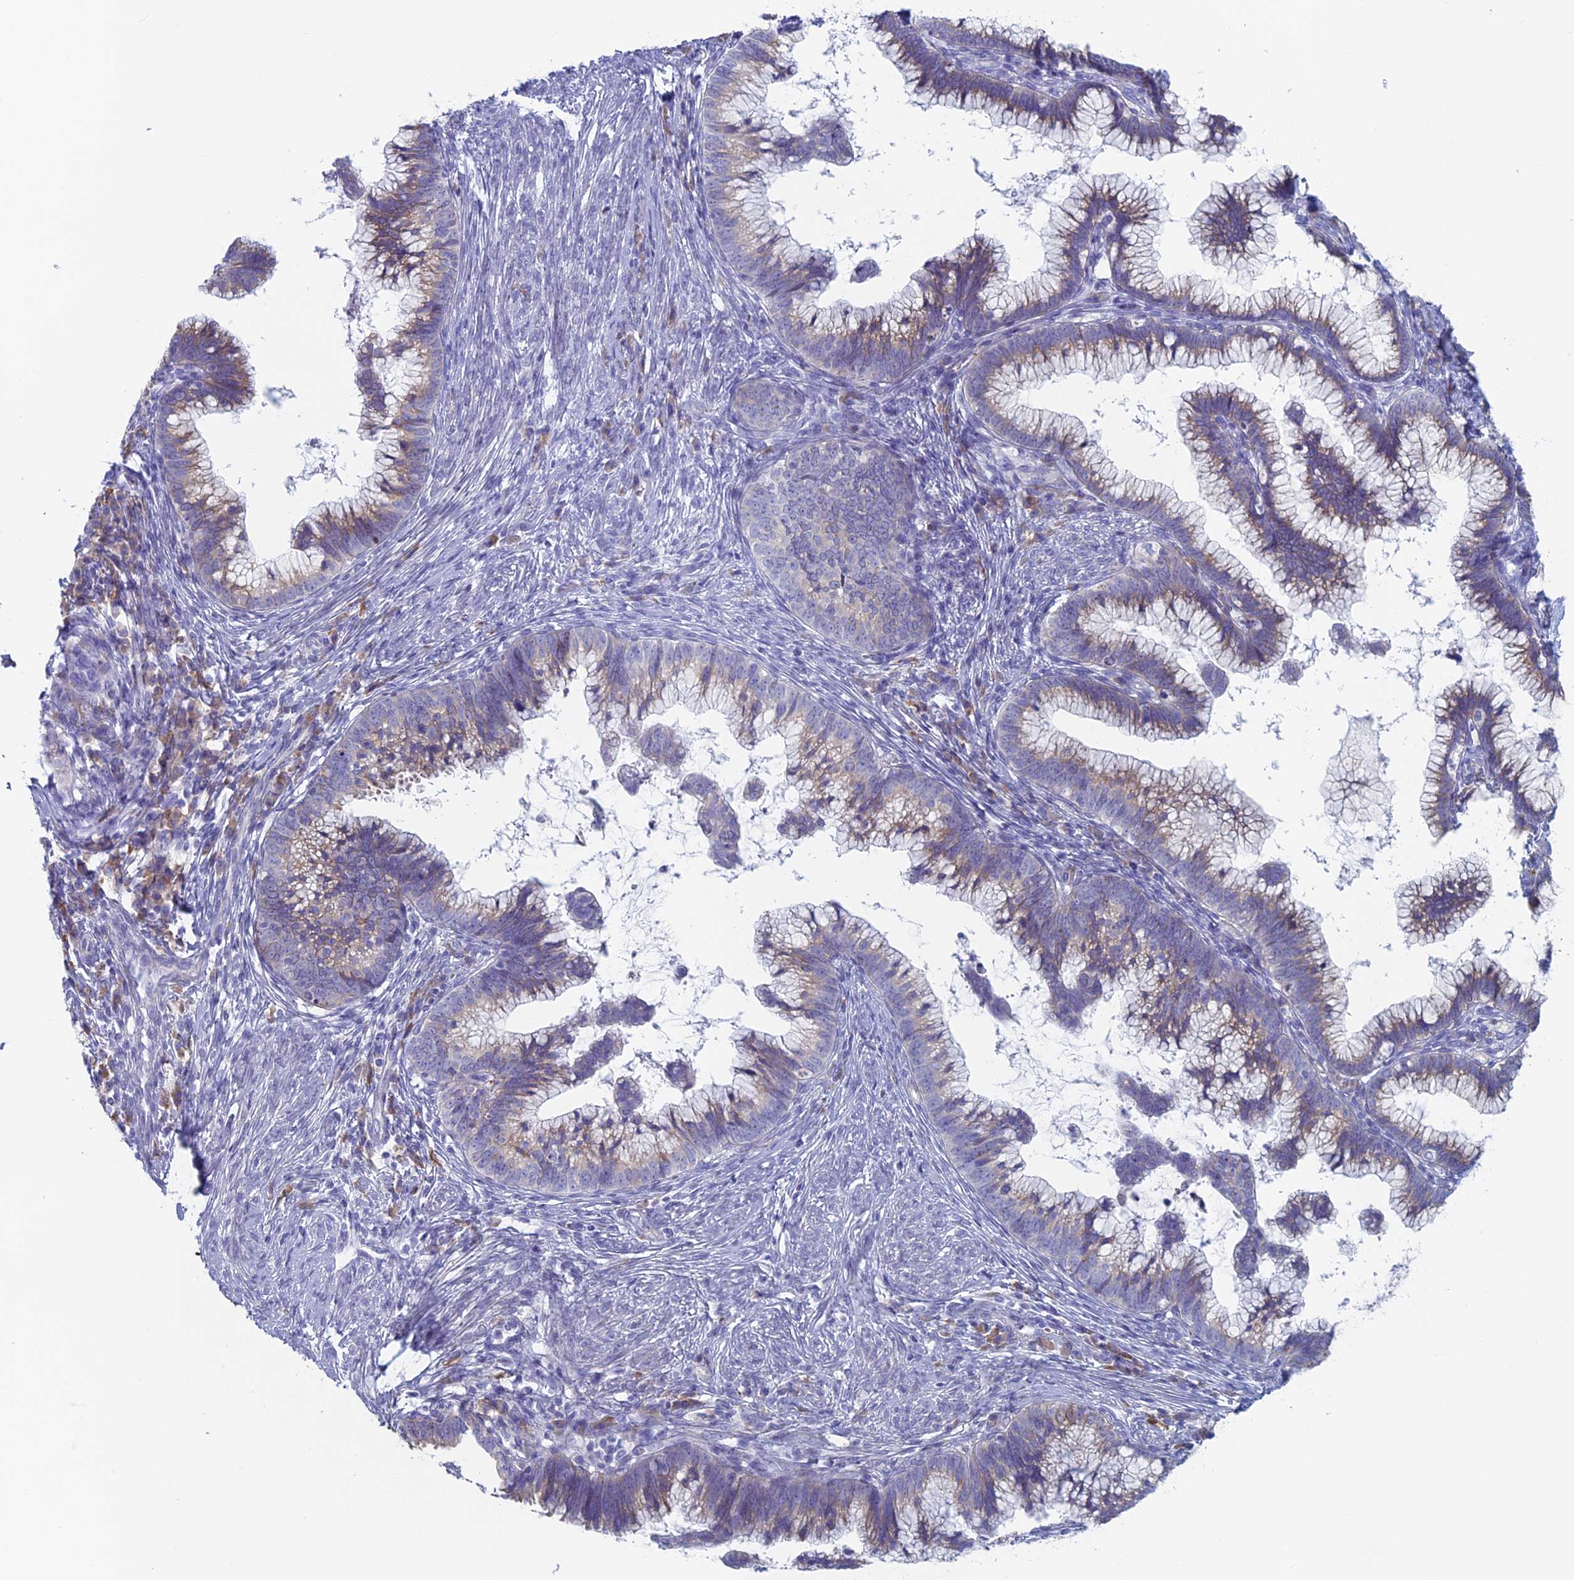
{"staining": {"intensity": "weak", "quantity": "25%-75%", "location": "cytoplasmic/membranous"}, "tissue": "cervical cancer", "cell_type": "Tumor cells", "image_type": "cancer", "snomed": [{"axis": "morphology", "description": "Adenocarcinoma, NOS"}, {"axis": "topography", "description": "Cervix"}], "caption": "Immunohistochemical staining of human cervical cancer shows low levels of weak cytoplasmic/membranous staining in about 25%-75% of tumor cells.", "gene": "MAGEB6", "patient": {"sex": "female", "age": 36}}